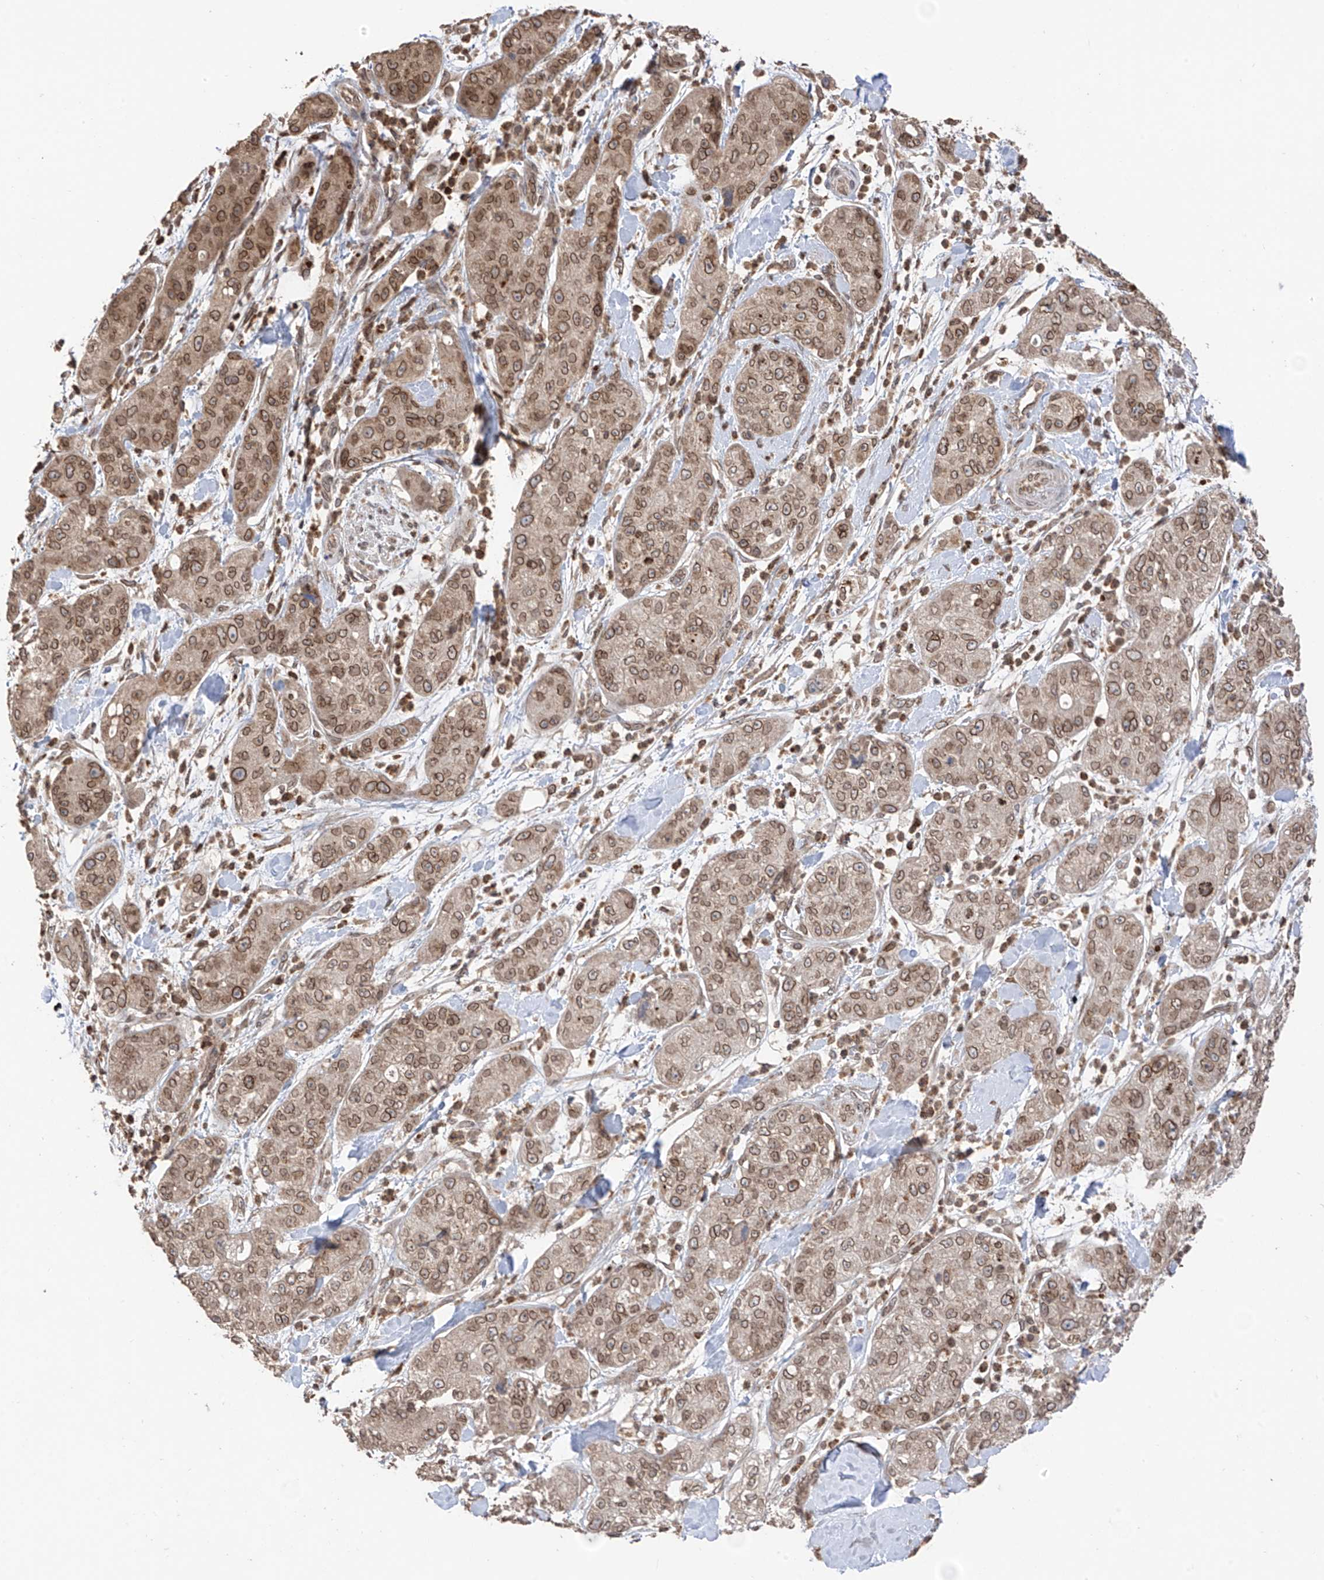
{"staining": {"intensity": "moderate", "quantity": ">75%", "location": "cytoplasmic/membranous,nuclear"}, "tissue": "pancreatic cancer", "cell_type": "Tumor cells", "image_type": "cancer", "snomed": [{"axis": "morphology", "description": "Adenocarcinoma, NOS"}, {"axis": "topography", "description": "Pancreas"}], "caption": "Pancreatic cancer was stained to show a protein in brown. There is medium levels of moderate cytoplasmic/membranous and nuclear positivity in about >75% of tumor cells.", "gene": "AHCTF1", "patient": {"sex": "female", "age": 78}}